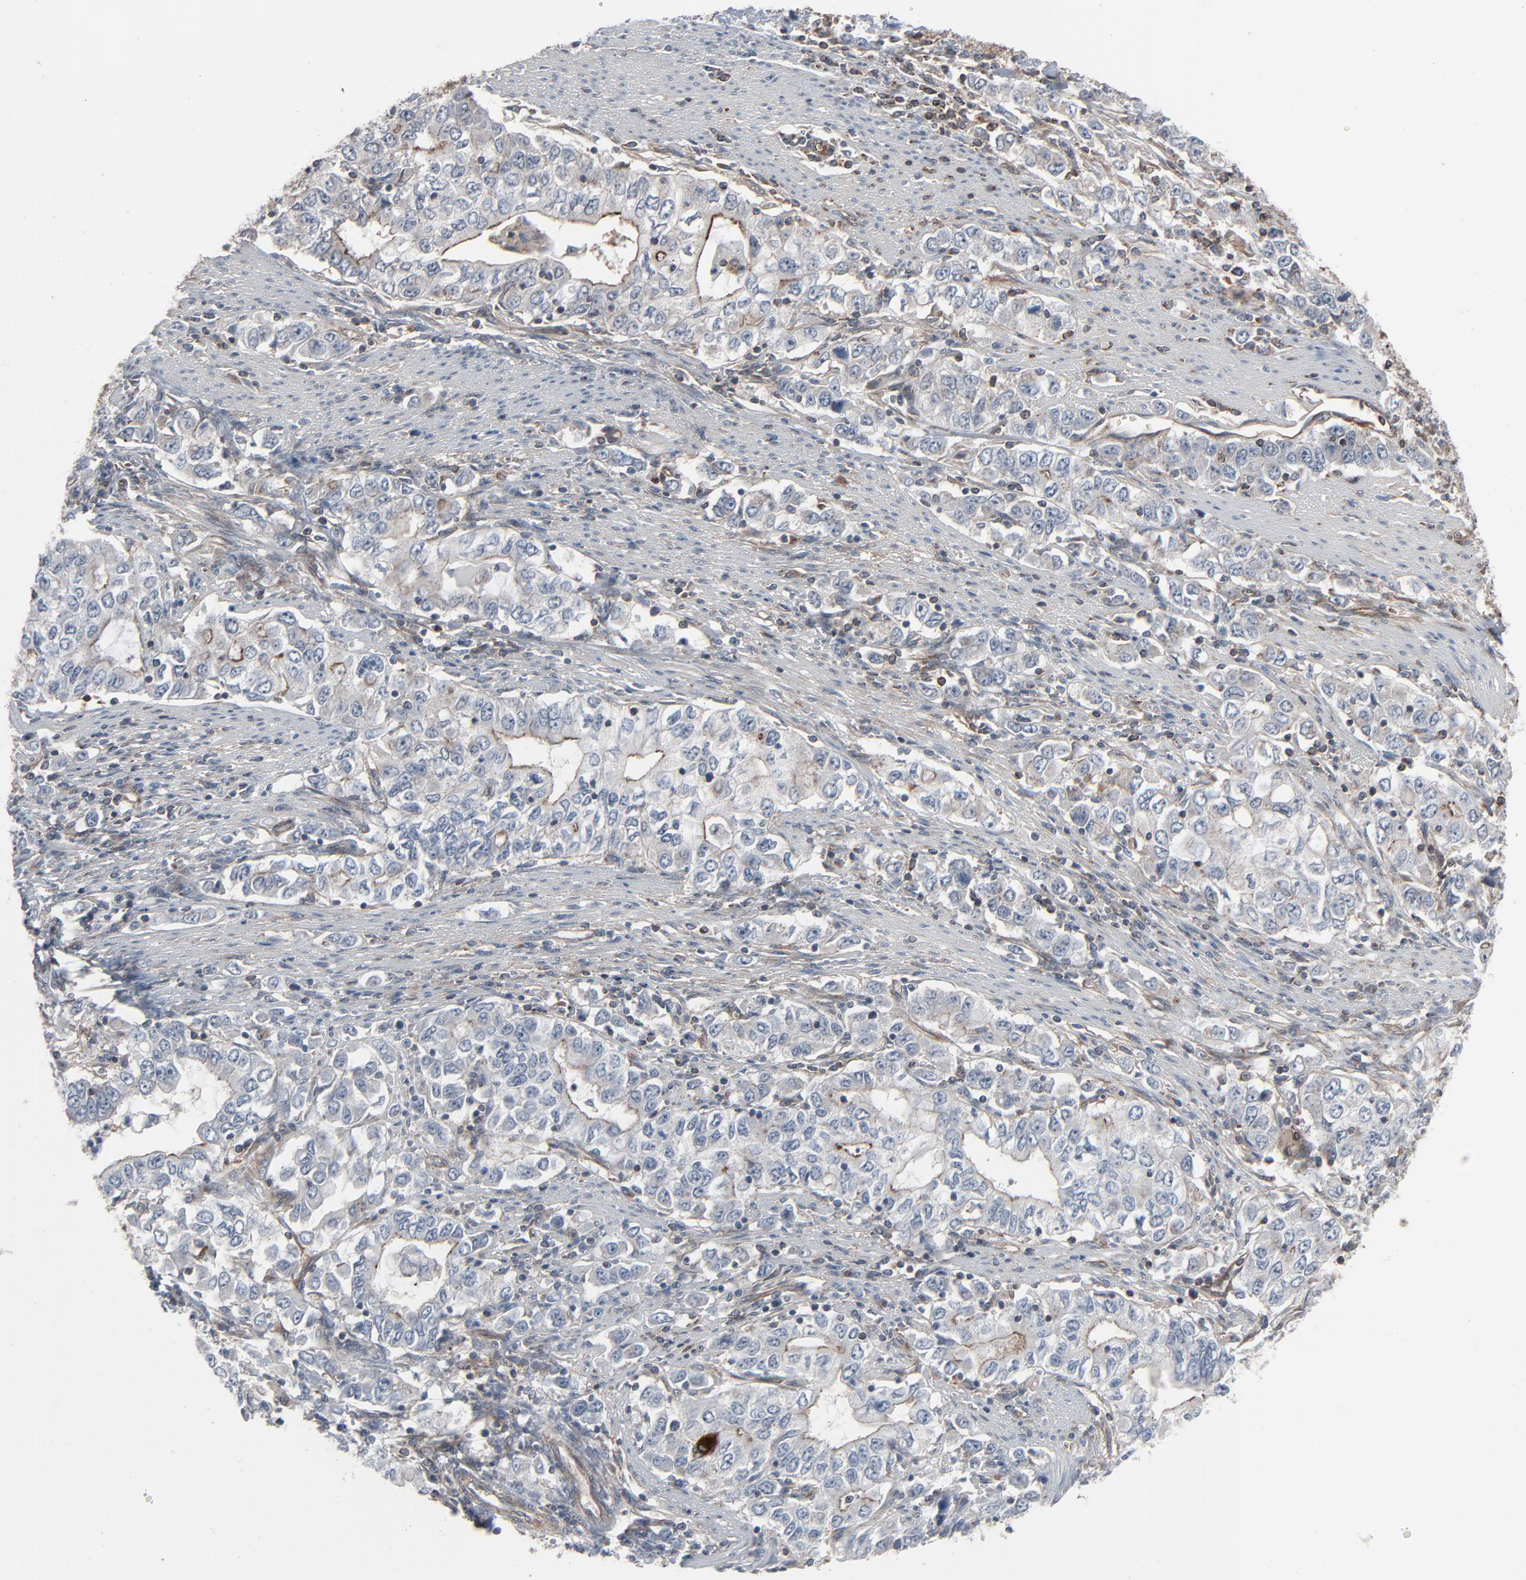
{"staining": {"intensity": "negative", "quantity": "none", "location": "none"}, "tissue": "stomach cancer", "cell_type": "Tumor cells", "image_type": "cancer", "snomed": [{"axis": "morphology", "description": "Adenocarcinoma, NOS"}, {"axis": "topography", "description": "Stomach, lower"}], "caption": "This is a micrograph of immunohistochemistry staining of stomach cancer, which shows no expression in tumor cells.", "gene": "OPTN", "patient": {"sex": "female", "age": 72}}